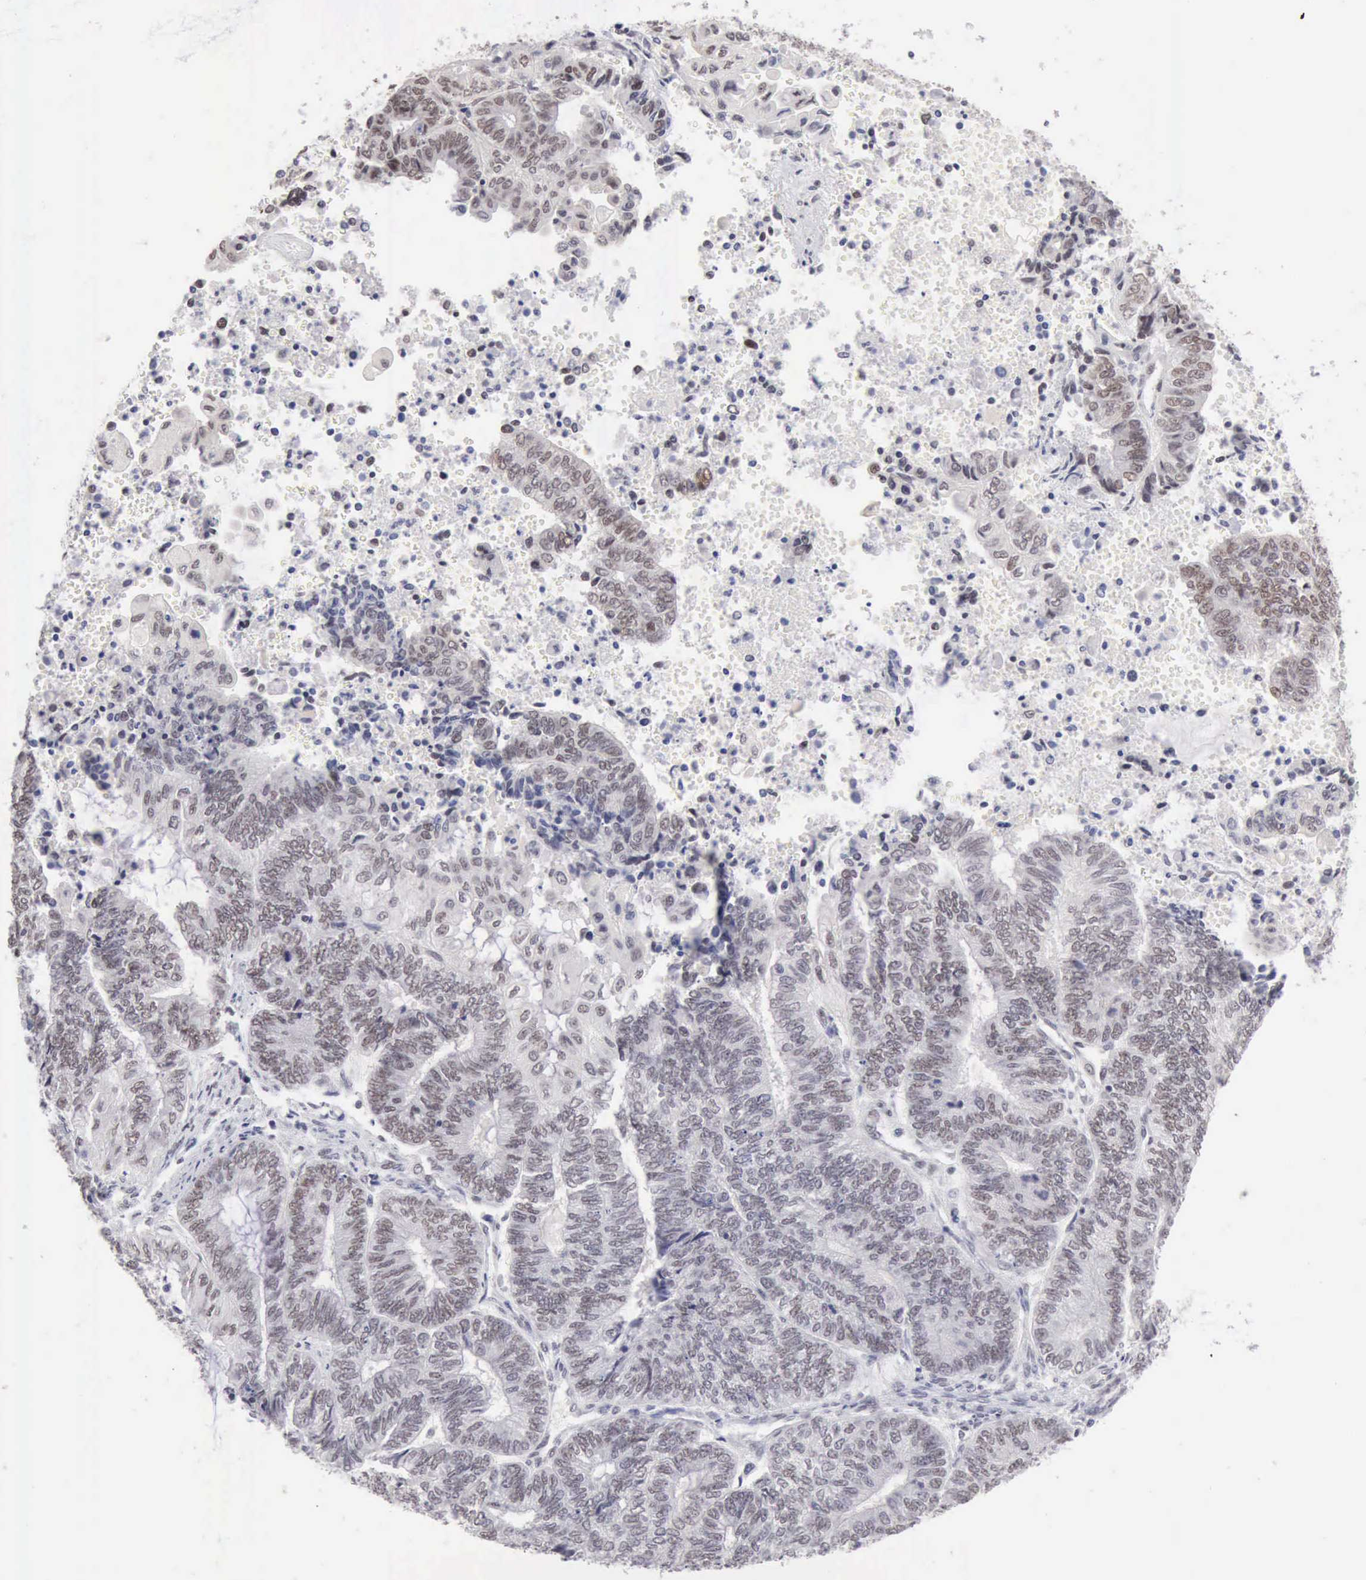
{"staining": {"intensity": "weak", "quantity": "25%-75%", "location": "nuclear"}, "tissue": "endometrial cancer", "cell_type": "Tumor cells", "image_type": "cancer", "snomed": [{"axis": "morphology", "description": "Adenocarcinoma, NOS"}, {"axis": "topography", "description": "Uterus"}, {"axis": "topography", "description": "Endometrium"}], "caption": "Protein analysis of endometrial adenocarcinoma tissue reveals weak nuclear staining in approximately 25%-75% of tumor cells.", "gene": "TAF1", "patient": {"sex": "female", "age": 70}}